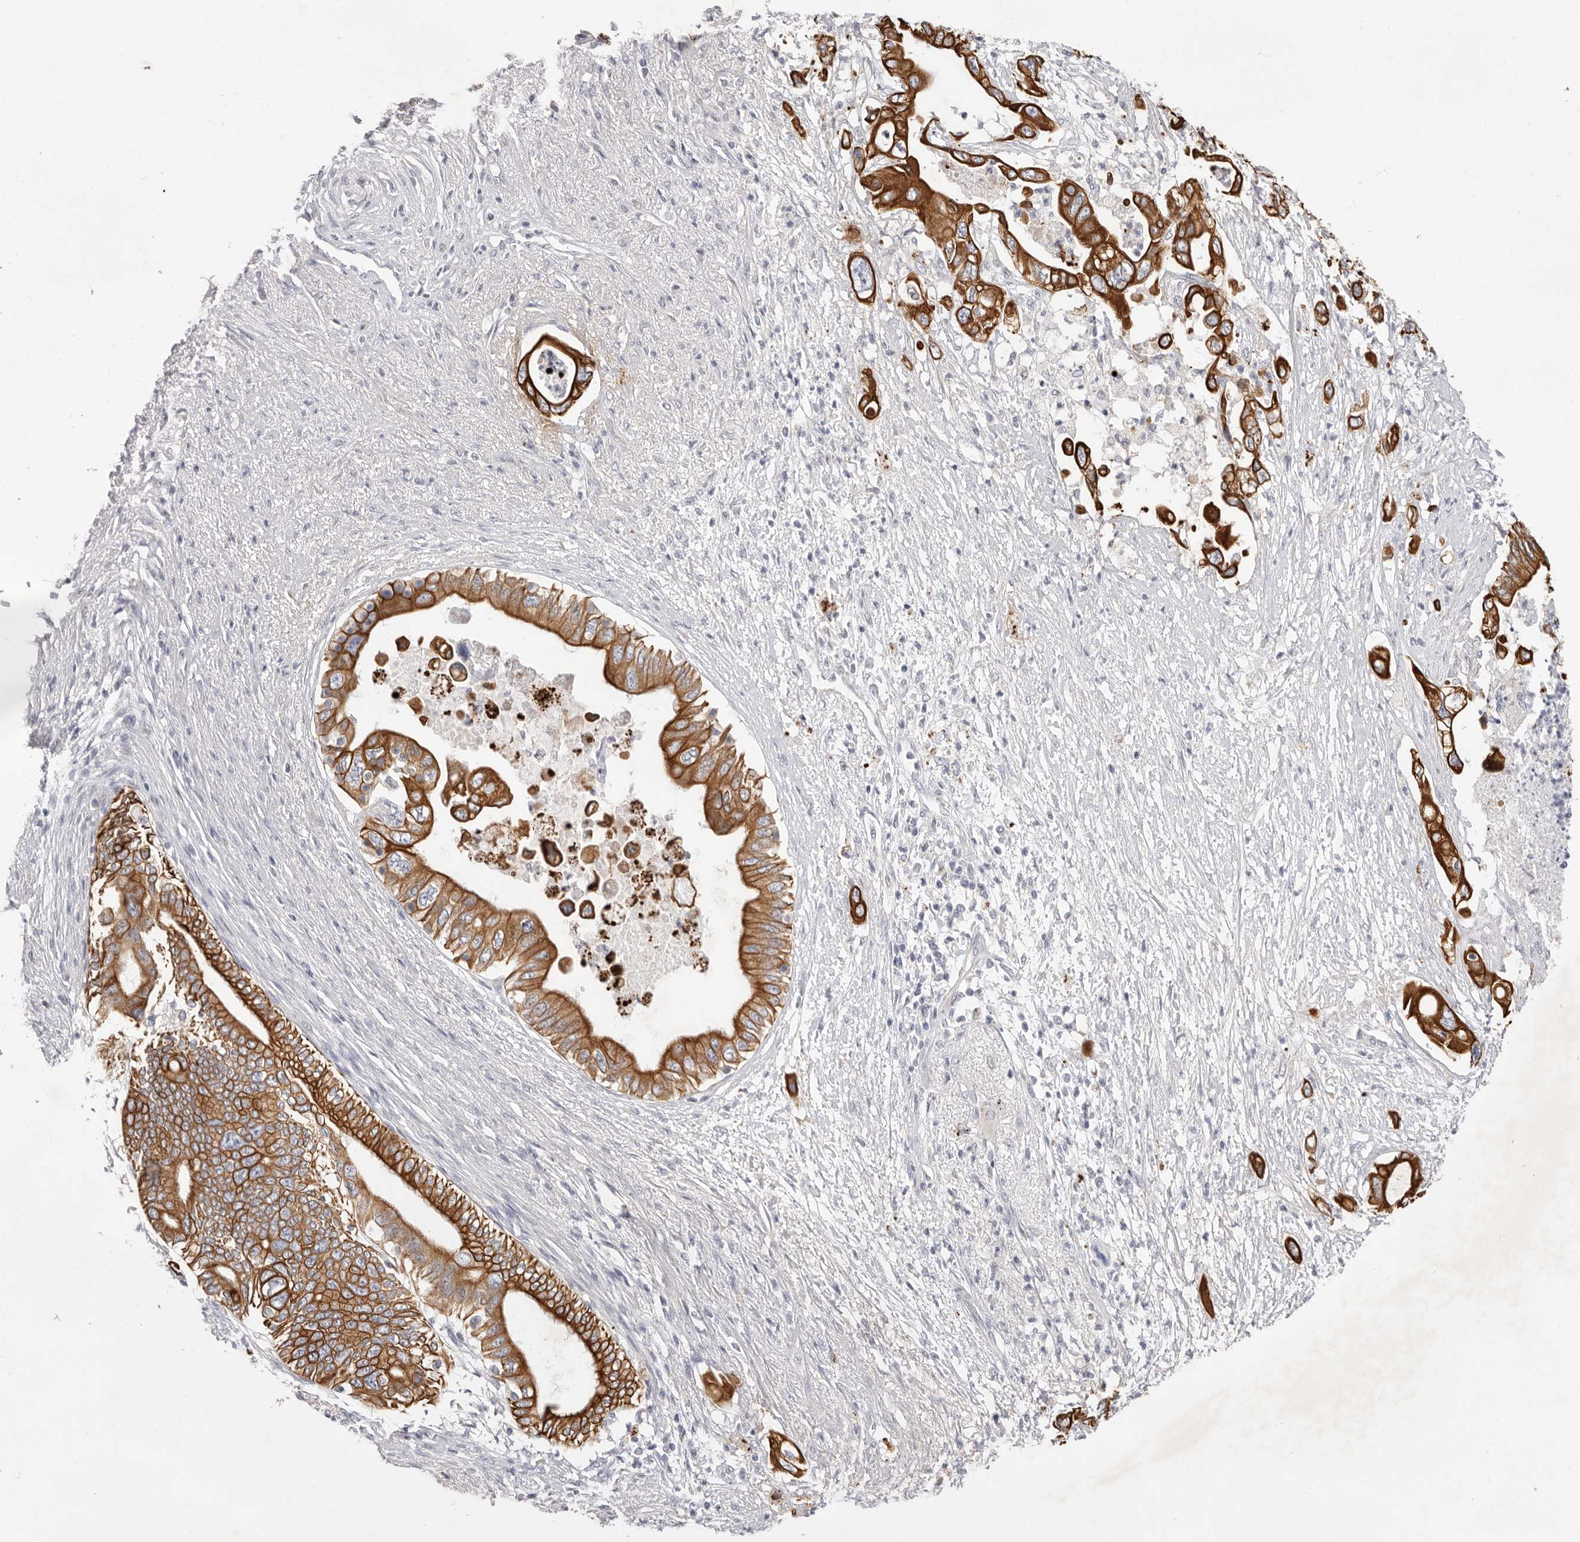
{"staining": {"intensity": "strong", "quantity": ">75%", "location": "cytoplasmic/membranous"}, "tissue": "pancreatic cancer", "cell_type": "Tumor cells", "image_type": "cancer", "snomed": [{"axis": "morphology", "description": "Adenocarcinoma, NOS"}, {"axis": "topography", "description": "Pancreas"}], "caption": "This is an image of IHC staining of pancreatic cancer (adenocarcinoma), which shows strong positivity in the cytoplasmic/membranous of tumor cells.", "gene": "USH1C", "patient": {"sex": "male", "age": 66}}